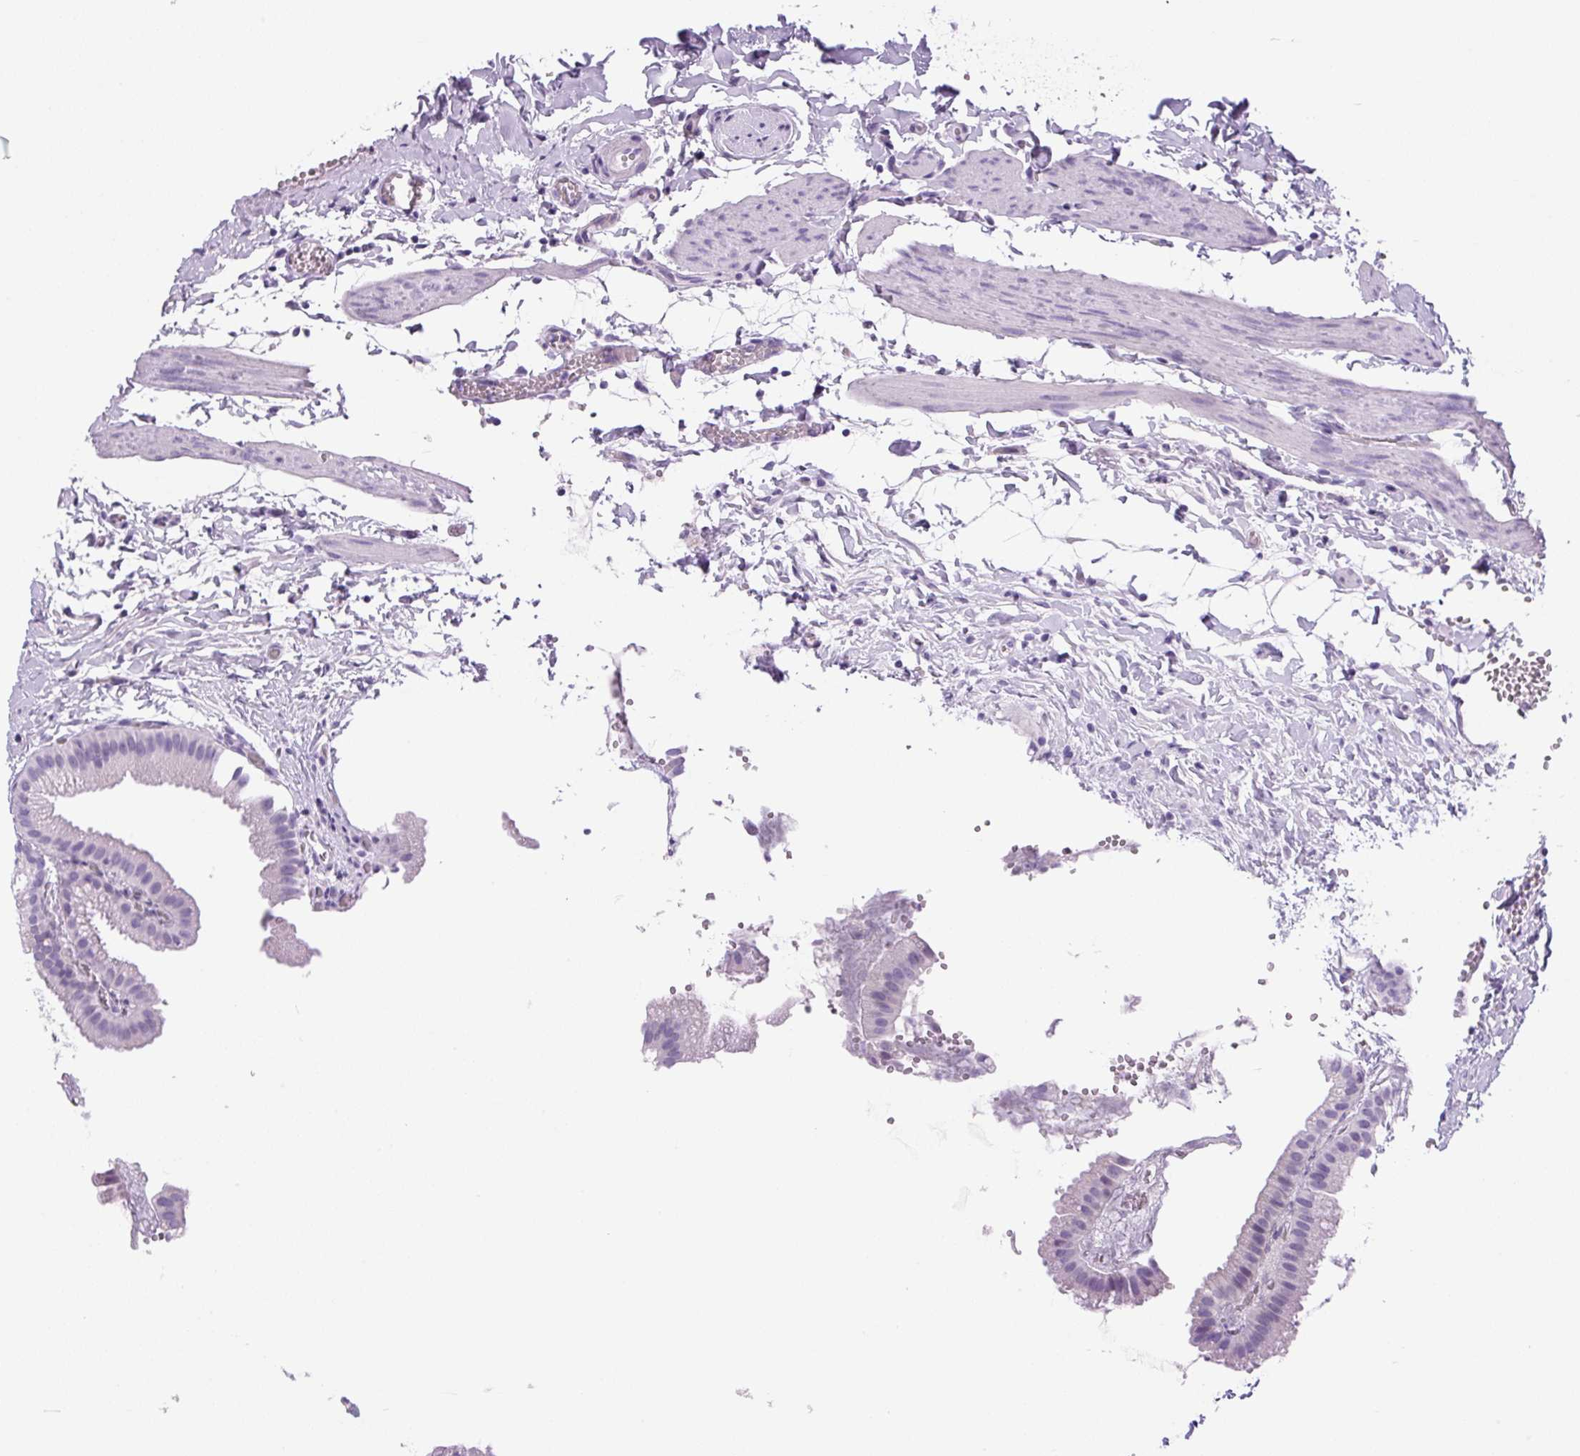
{"staining": {"intensity": "negative", "quantity": "none", "location": "none"}, "tissue": "gallbladder", "cell_type": "Glandular cells", "image_type": "normal", "snomed": [{"axis": "morphology", "description": "Normal tissue, NOS"}, {"axis": "topography", "description": "Gallbladder"}], "caption": "A high-resolution image shows immunohistochemistry staining of unremarkable gallbladder, which shows no significant staining in glandular cells.", "gene": "PRRT1", "patient": {"sex": "female", "age": 63}}